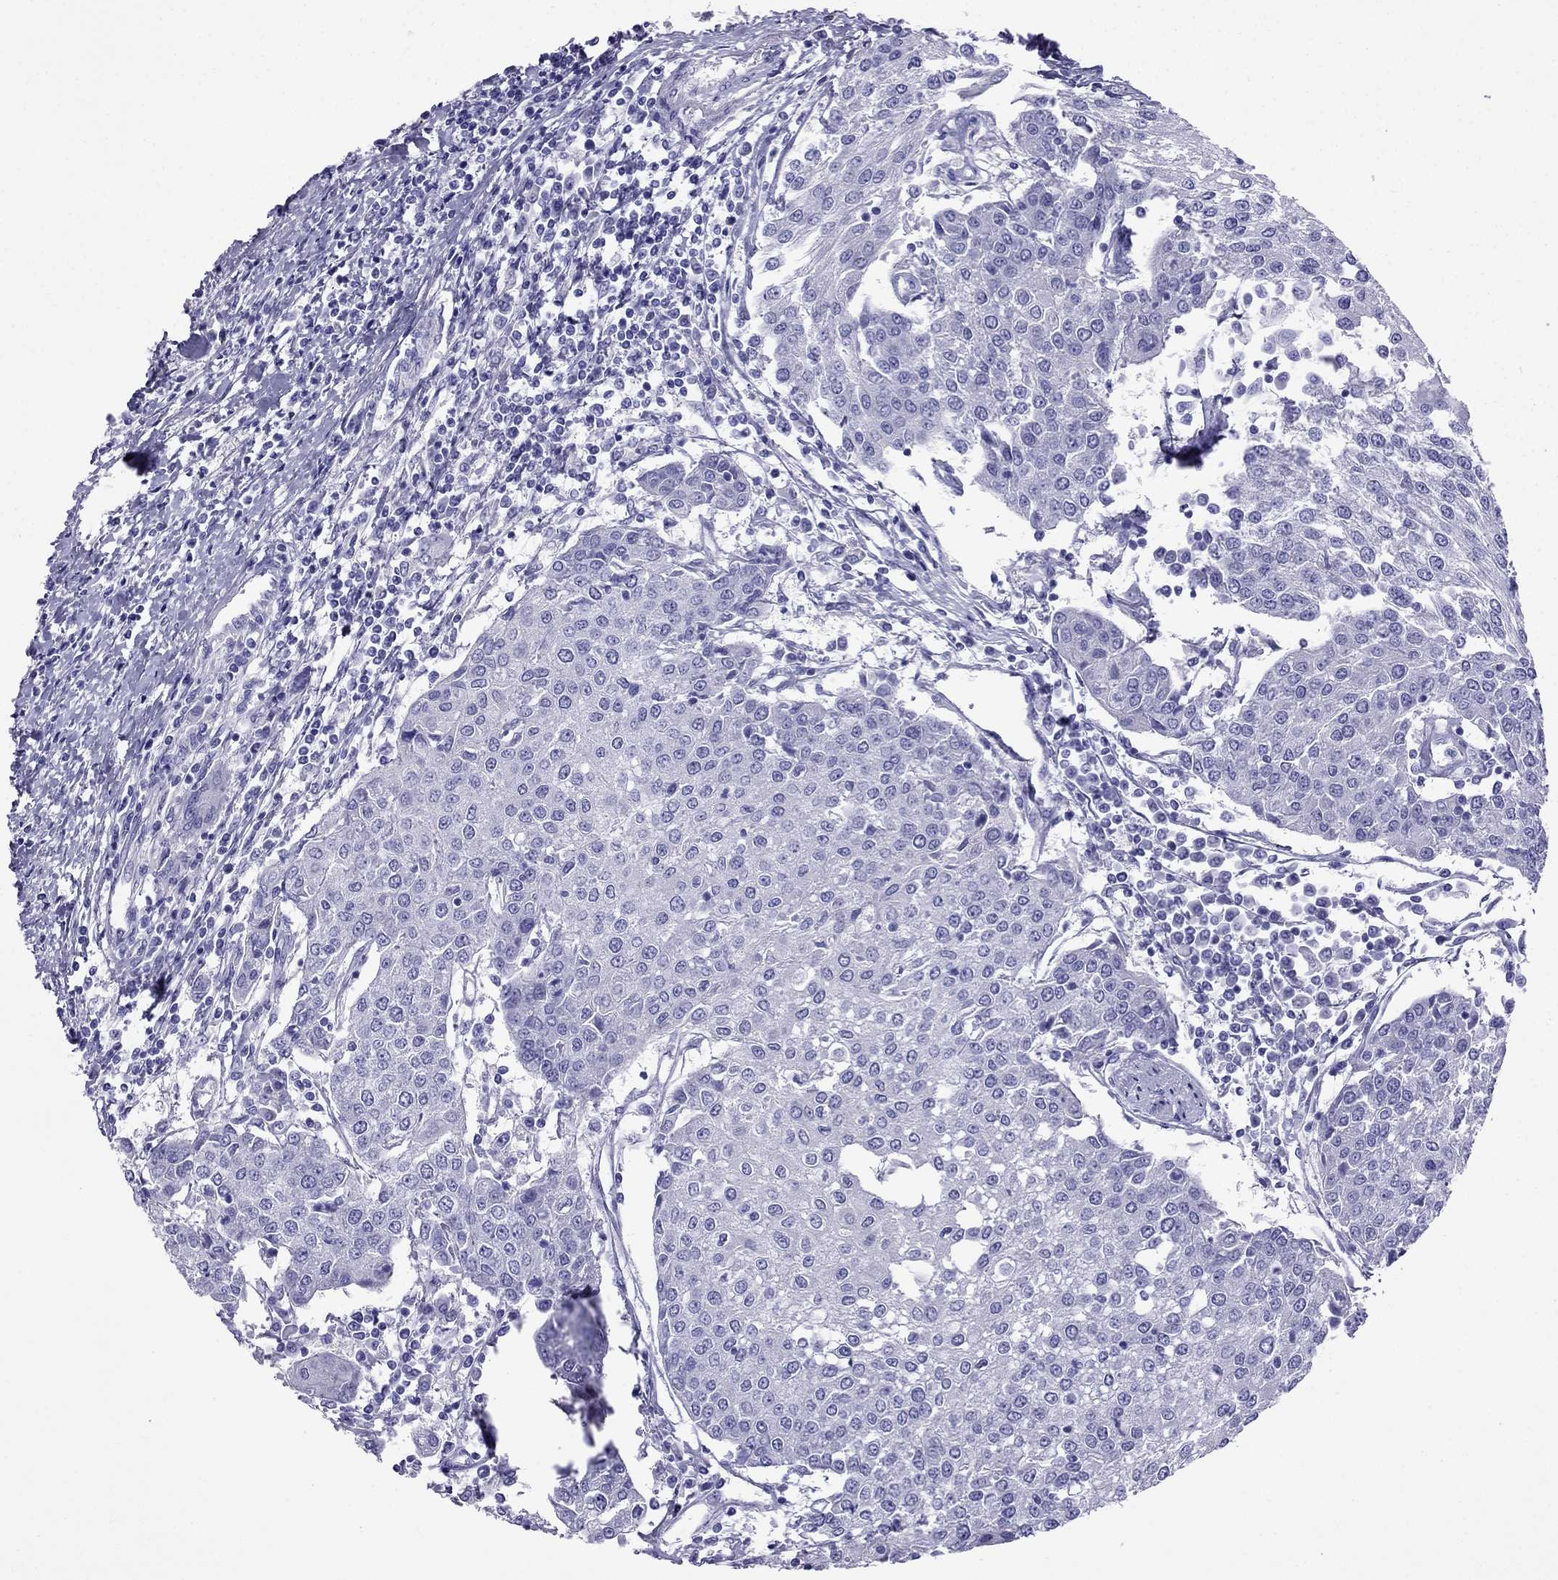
{"staining": {"intensity": "negative", "quantity": "none", "location": "none"}, "tissue": "urothelial cancer", "cell_type": "Tumor cells", "image_type": "cancer", "snomed": [{"axis": "morphology", "description": "Urothelial carcinoma, High grade"}, {"axis": "topography", "description": "Urinary bladder"}], "caption": "Tumor cells show no significant protein positivity in urothelial carcinoma (high-grade).", "gene": "ARR3", "patient": {"sex": "female", "age": 85}}